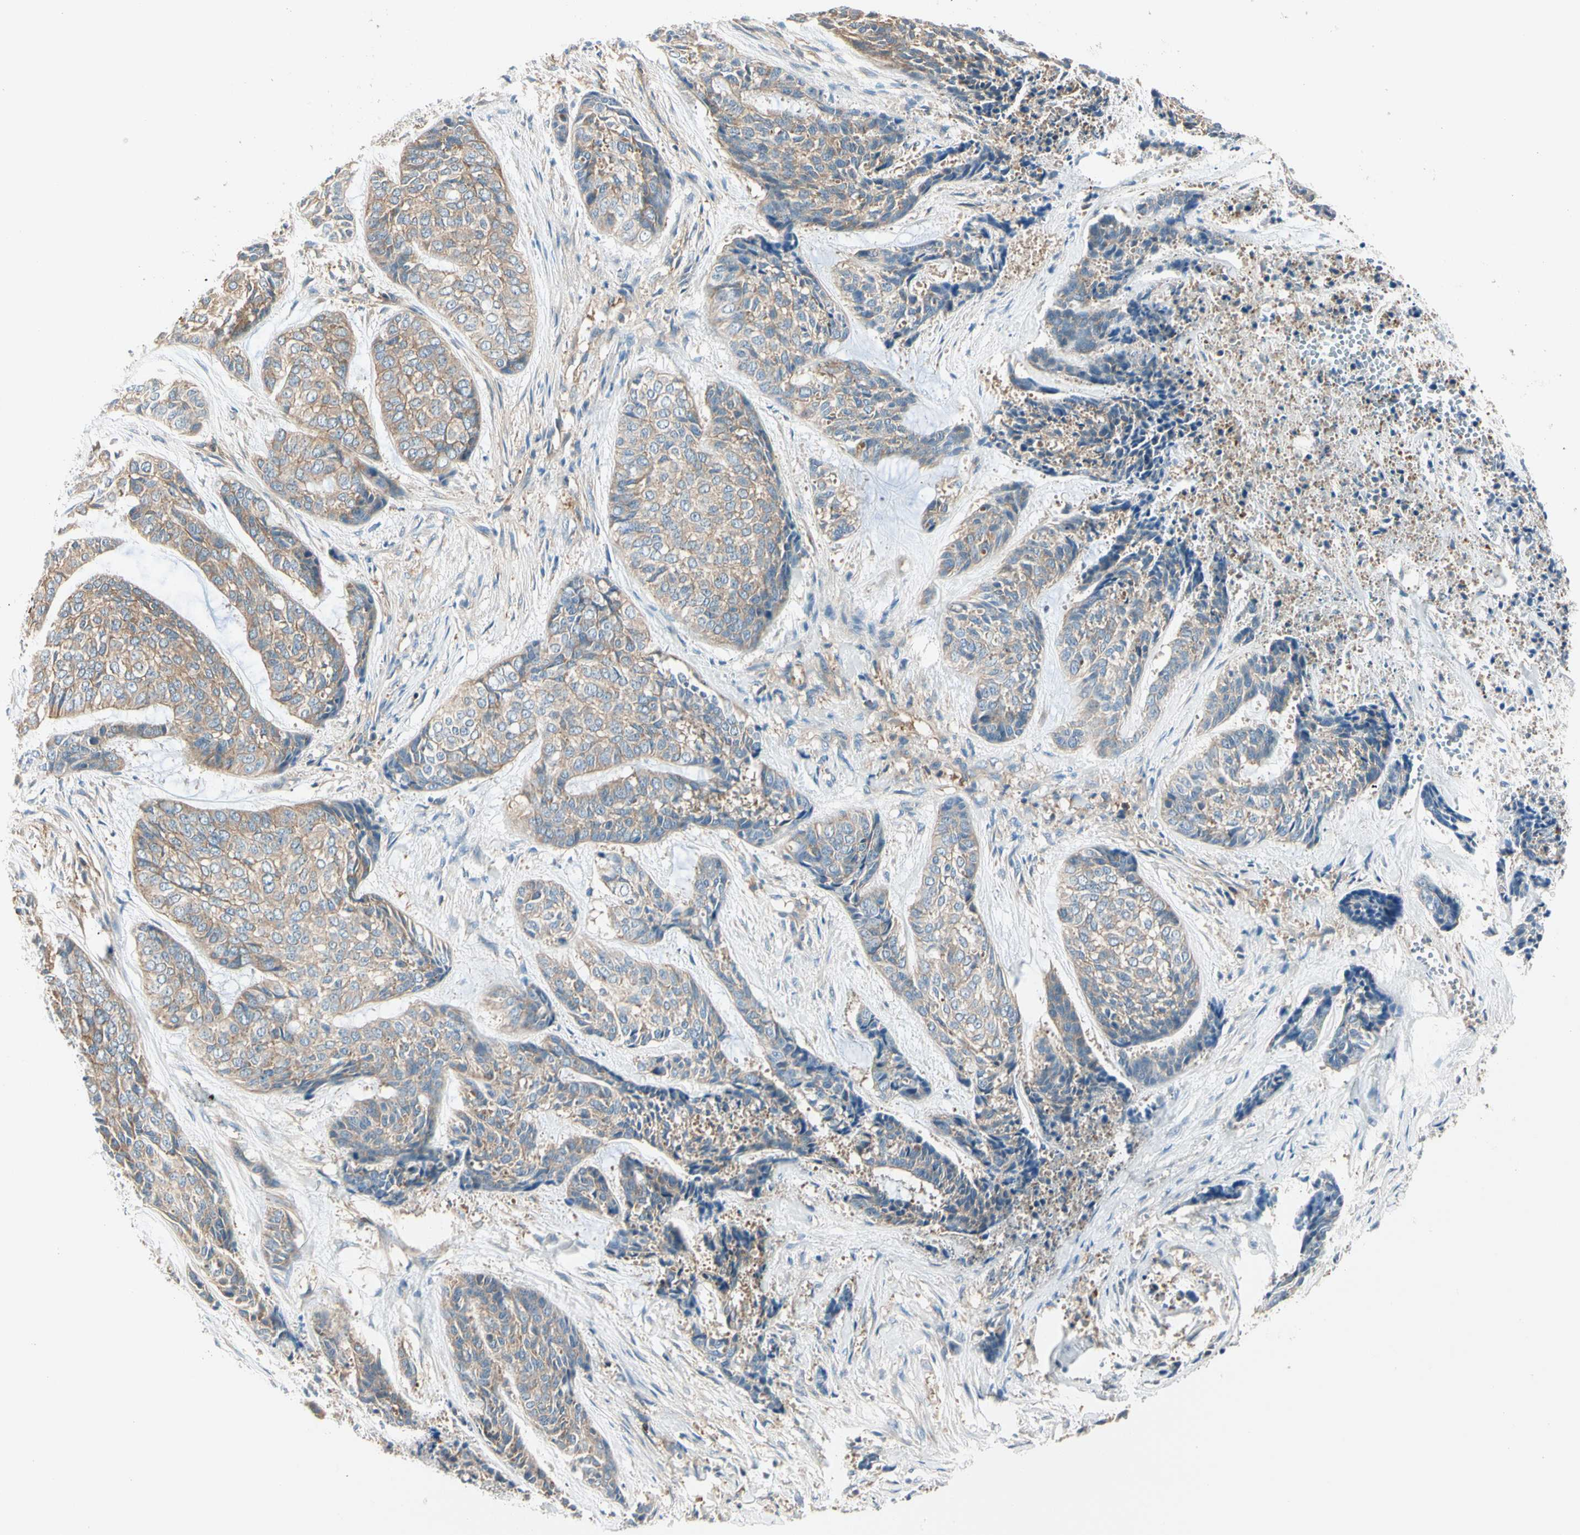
{"staining": {"intensity": "weak", "quantity": ">75%", "location": "cytoplasmic/membranous"}, "tissue": "skin cancer", "cell_type": "Tumor cells", "image_type": "cancer", "snomed": [{"axis": "morphology", "description": "Basal cell carcinoma"}, {"axis": "topography", "description": "Skin"}], "caption": "Skin cancer (basal cell carcinoma) tissue reveals weak cytoplasmic/membranous positivity in approximately >75% of tumor cells, visualized by immunohistochemistry.", "gene": "CAPZA2", "patient": {"sex": "female", "age": 64}}